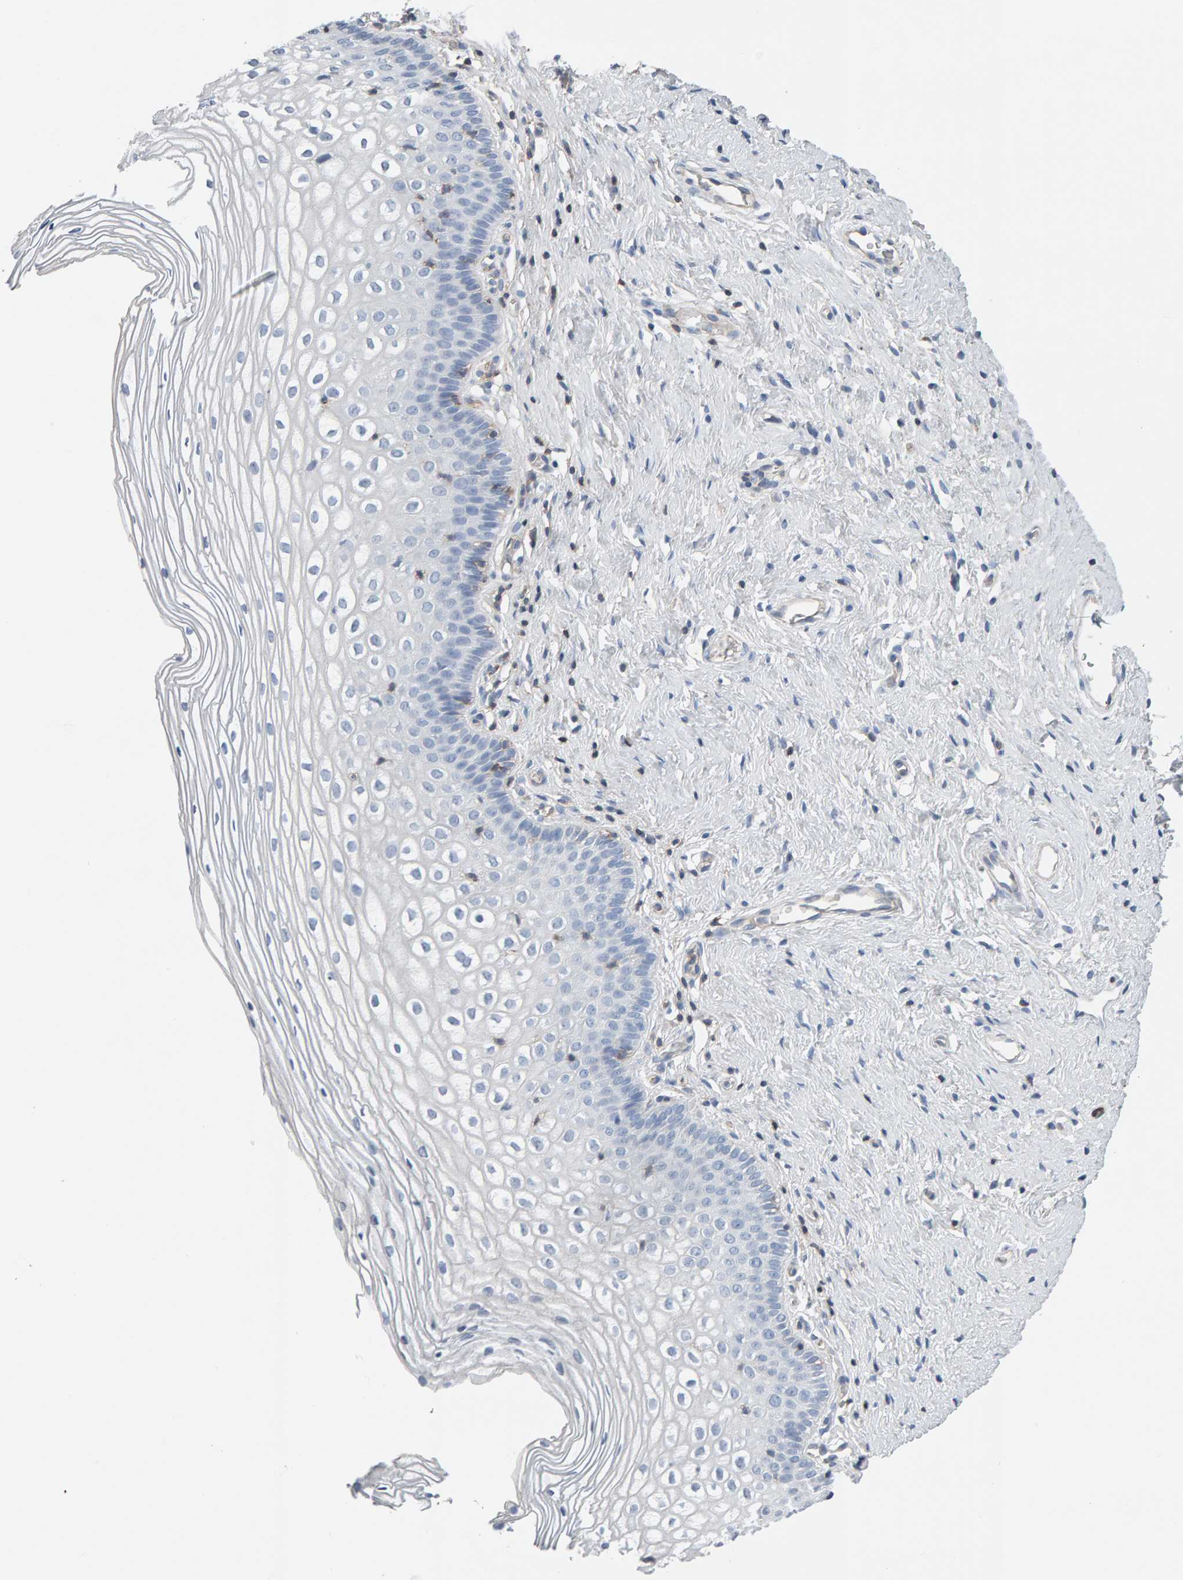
{"staining": {"intensity": "negative", "quantity": "none", "location": "none"}, "tissue": "cervix", "cell_type": "Squamous epithelial cells", "image_type": "normal", "snomed": [{"axis": "morphology", "description": "Normal tissue, NOS"}, {"axis": "topography", "description": "Cervix"}], "caption": "The histopathology image demonstrates no staining of squamous epithelial cells in normal cervix. (DAB immunohistochemistry (IHC), high magnification).", "gene": "FYN", "patient": {"sex": "female", "age": 27}}